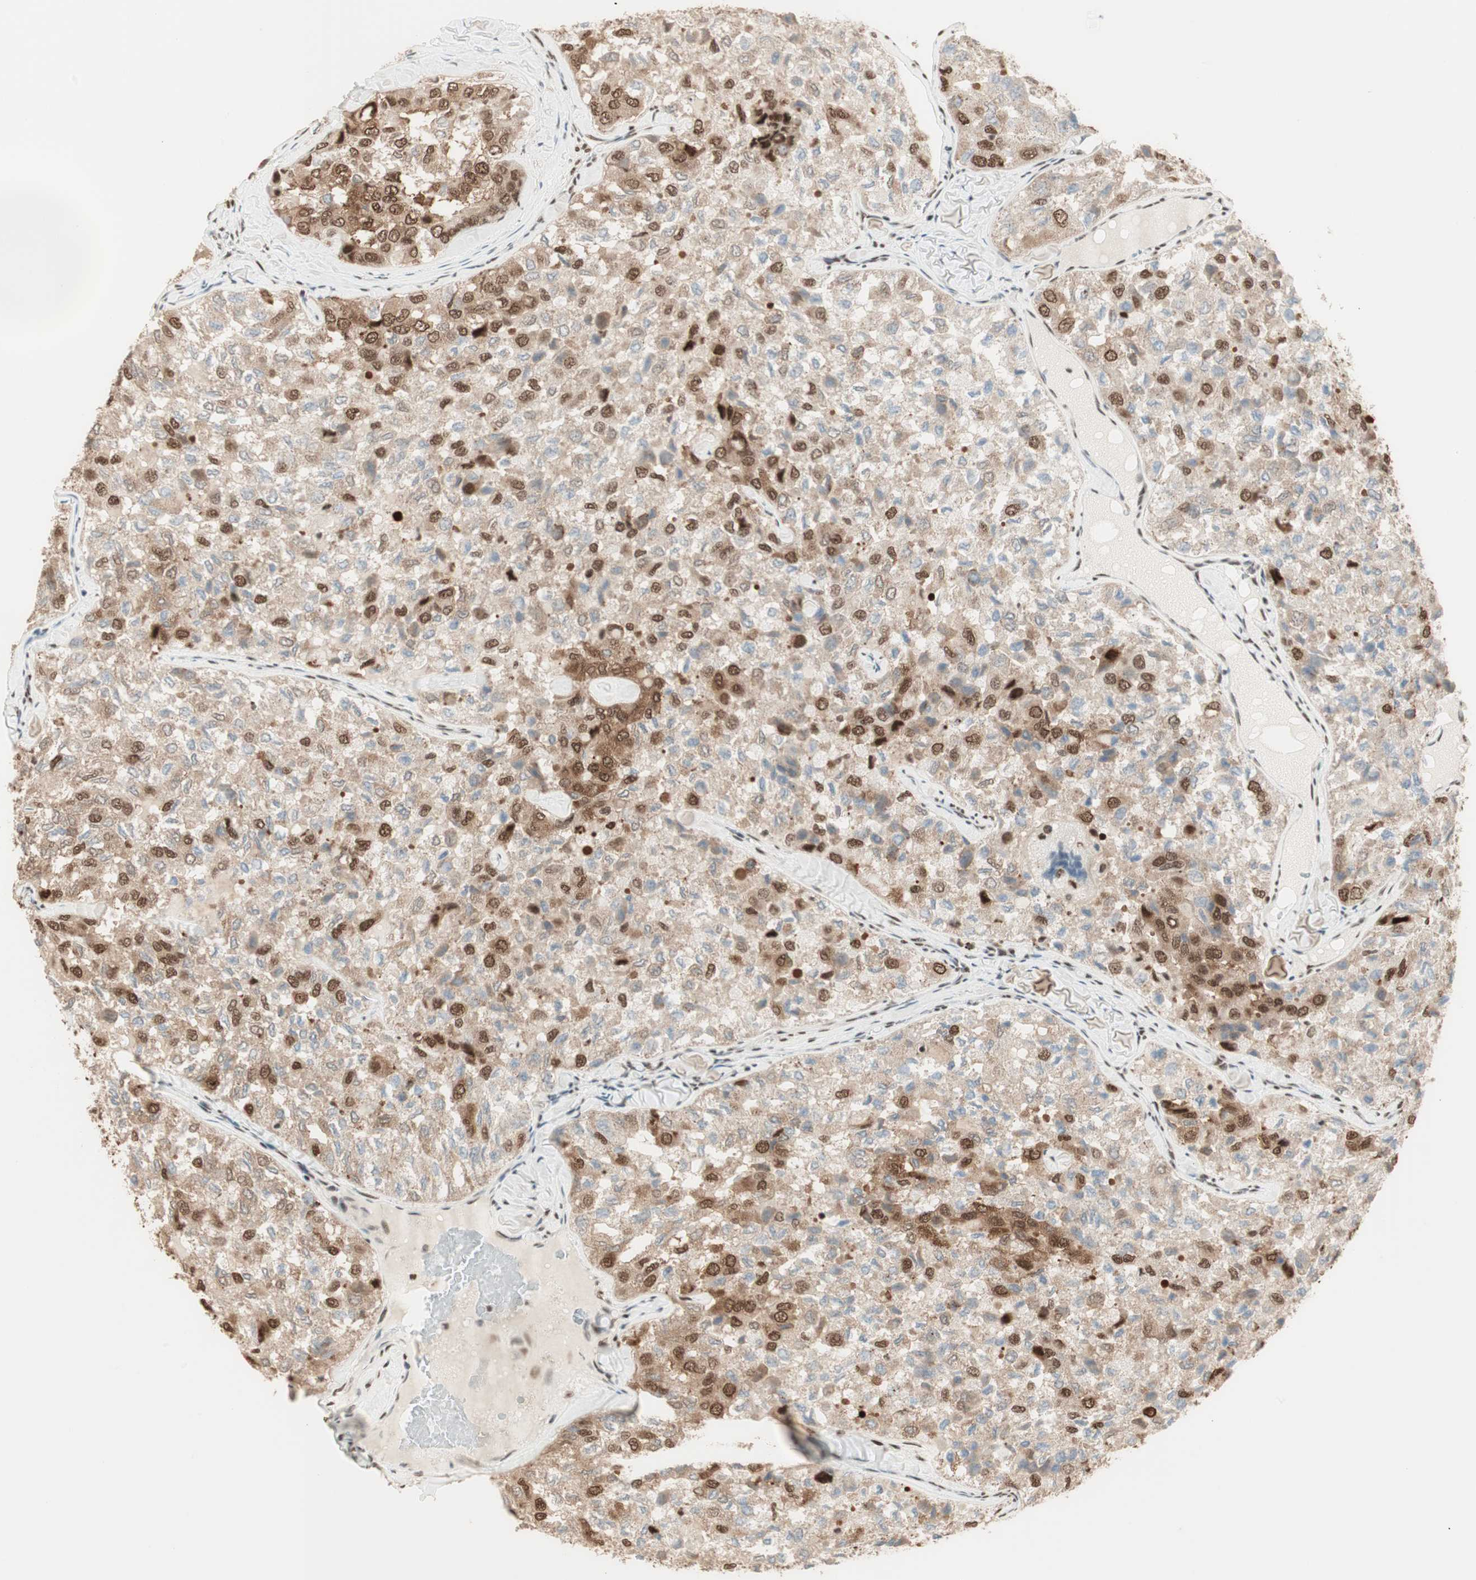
{"staining": {"intensity": "moderate", "quantity": ">75%", "location": "cytoplasmic/membranous,nuclear"}, "tissue": "thyroid cancer", "cell_type": "Tumor cells", "image_type": "cancer", "snomed": [{"axis": "morphology", "description": "Follicular adenoma carcinoma, NOS"}, {"axis": "topography", "description": "Thyroid gland"}], "caption": "Thyroid follicular adenoma carcinoma stained with immunohistochemistry shows moderate cytoplasmic/membranous and nuclear expression in approximately >75% of tumor cells.", "gene": "SMARCE1", "patient": {"sex": "male", "age": 75}}